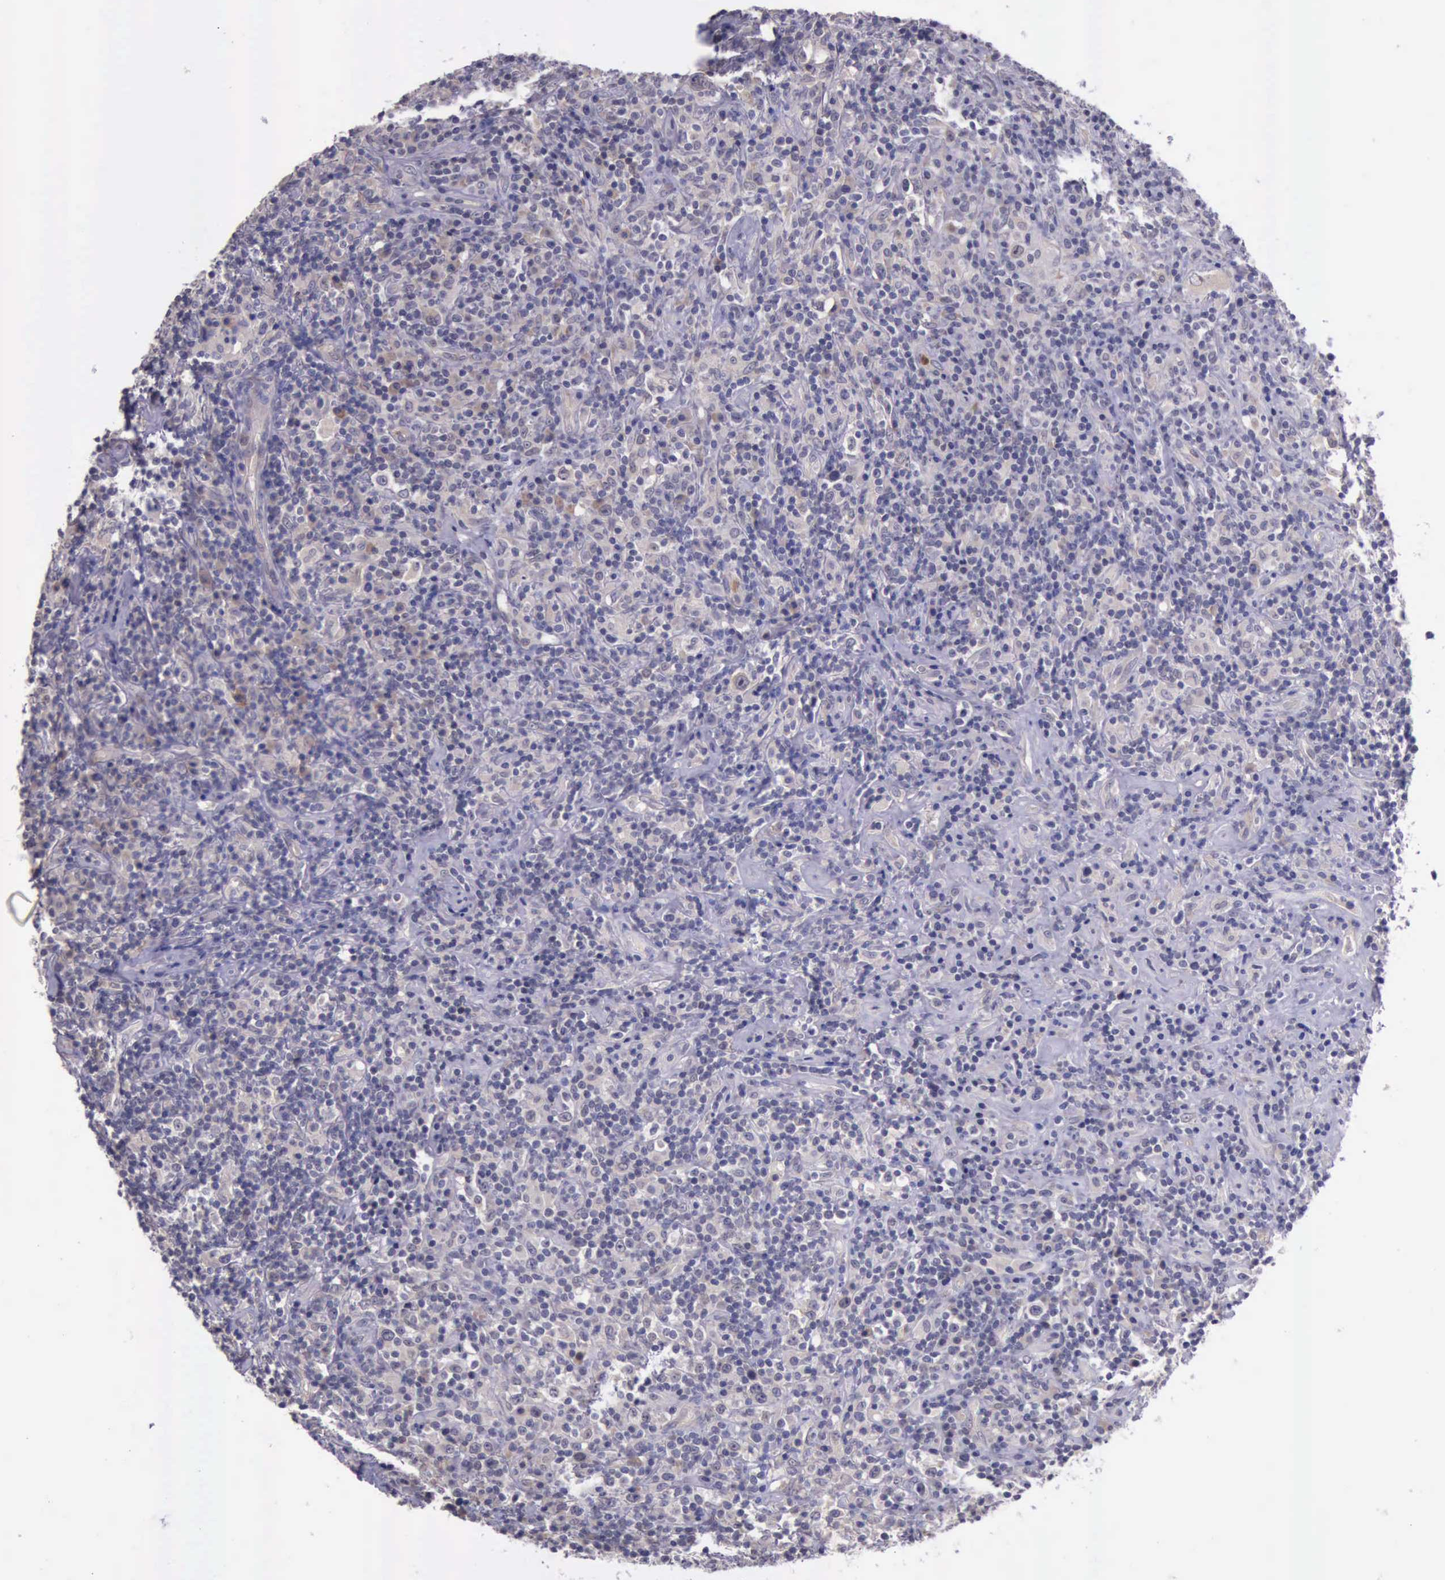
{"staining": {"intensity": "negative", "quantity": "none", "location": "none"}, "tissue": "lymphoma", "cell_type": "Tumor cells", "image_type": "cancer", "snomed": [{"axis": "morphology", "description": "Hodgkin's disease, NOS"}, {"axis": "topography", "description": "Lymph node"}], "caption": "A histopathology image of human lymphoma is negative for staining in tumor cells.", "gene": "PLEK2", "patient": {"sex": "male", "age": 46}}